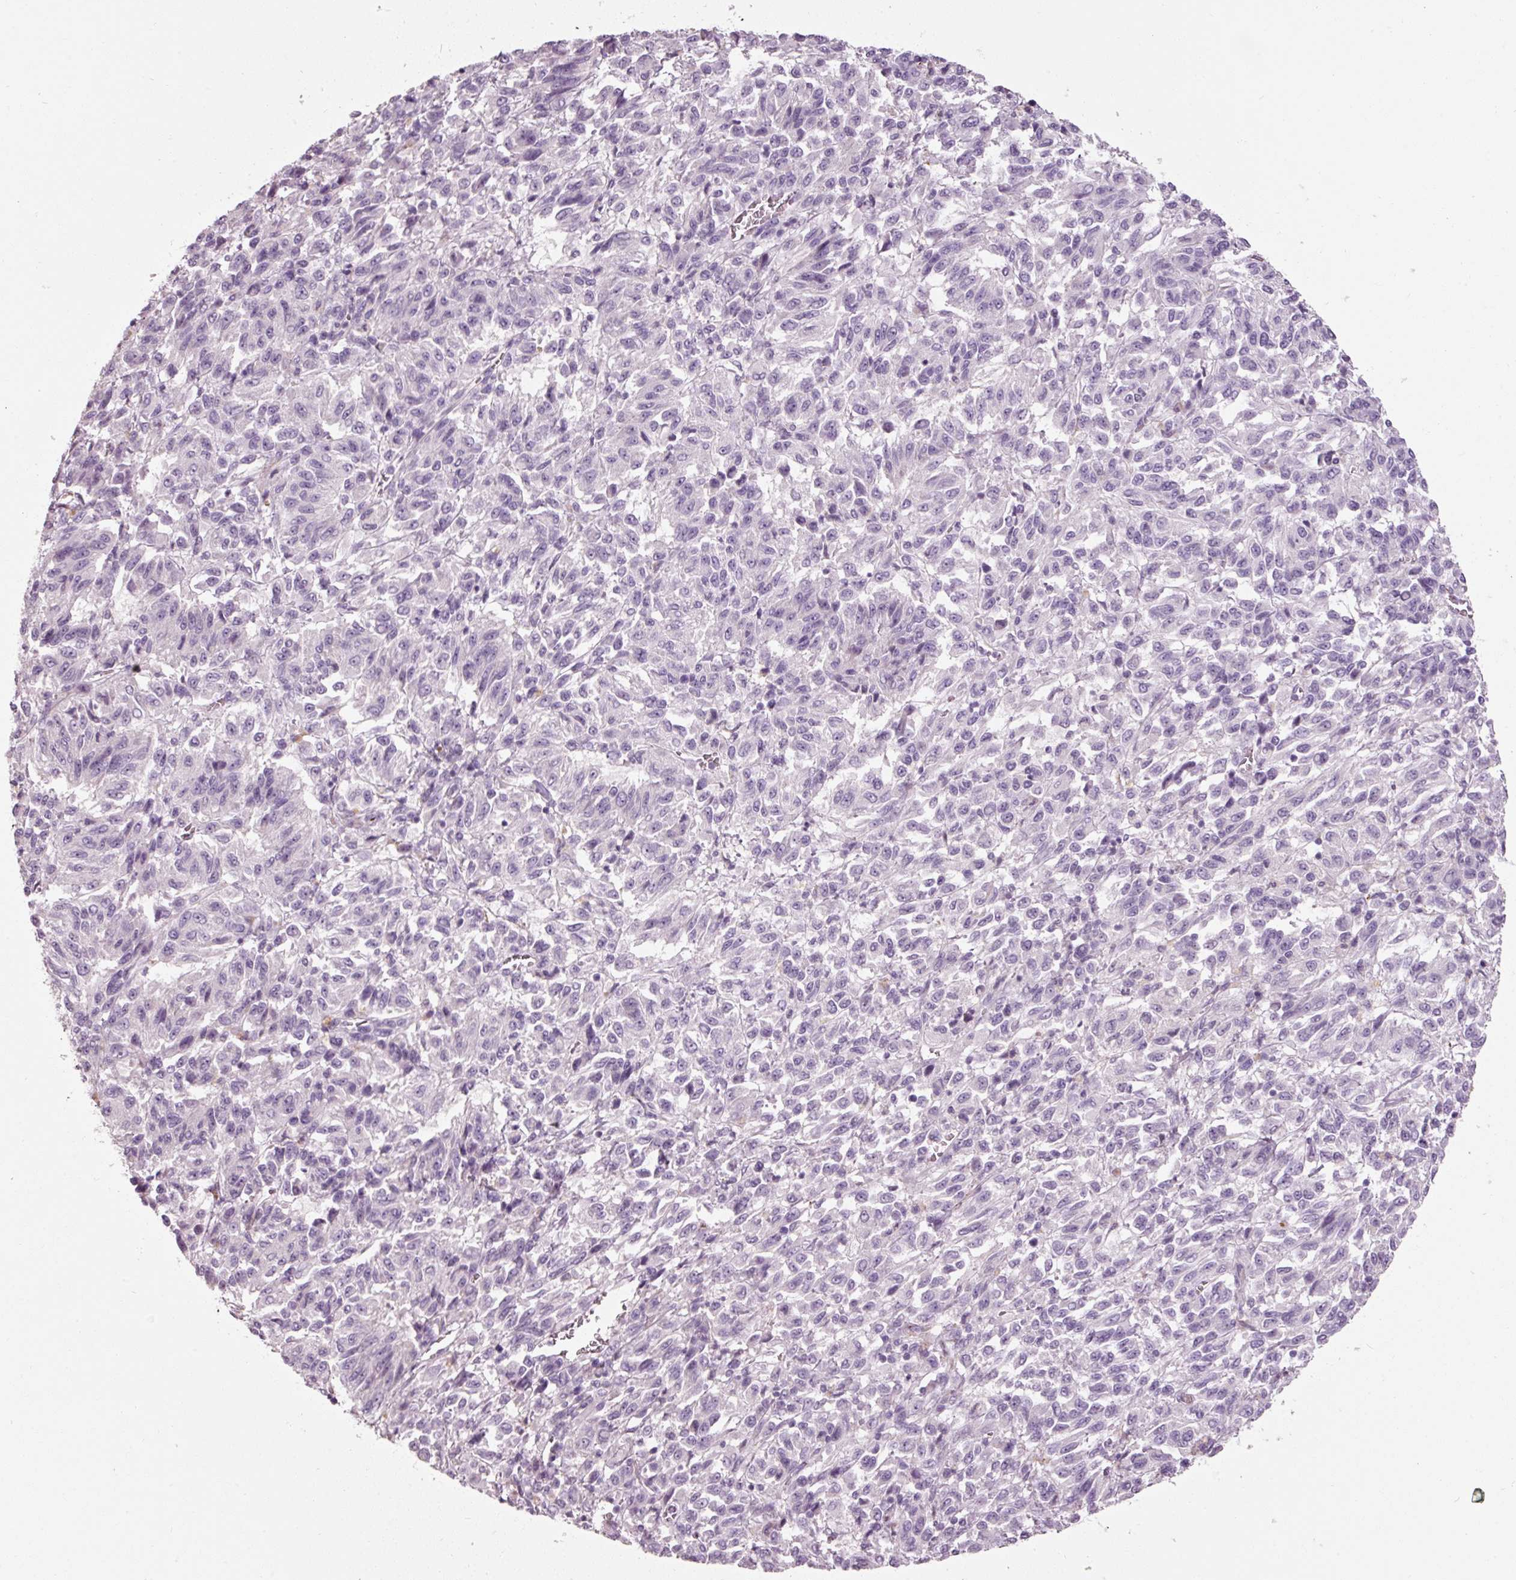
{"staining": {"intensity": "negative", "quantity": "none", "location": "none"}, "tissue": "melanoma", "cell_type": "Tumor cells", "image_type": "cancer", "snomed": [{"axis": "morphology", "description": "Malignant melanoma, Metastatic site"}, {"axis": "topography", "description": "Lung"}], "caption": "DAB (3,3'-diaminobenzidine) immunohistochemical staining of malignant melanoma (metastatic site) shows no significant expression in tumor cells.", "gene": "MUC5AC", "patient": {"sex": "male", "age": 64}}